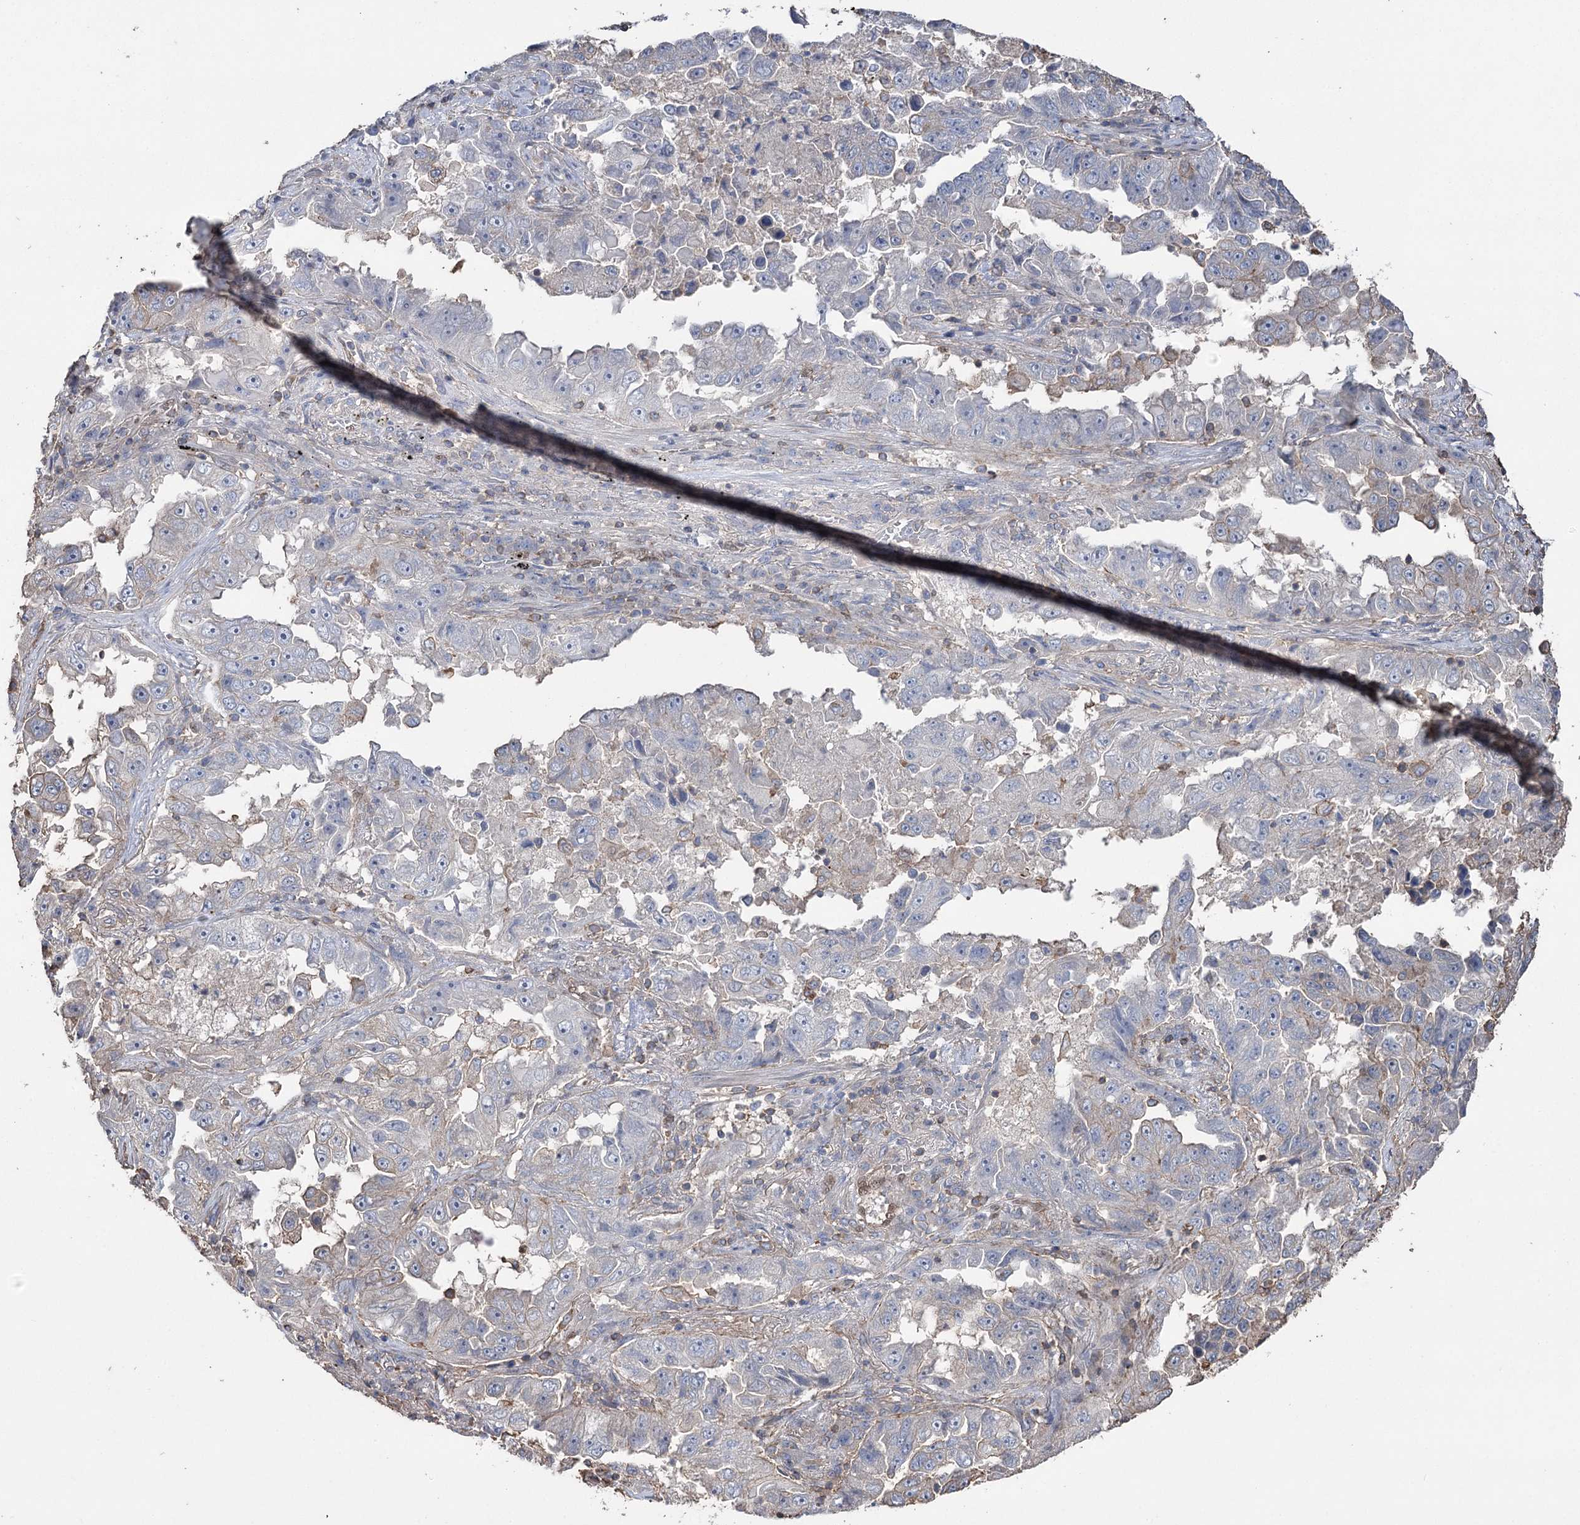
{"staining": {"intensity": "negative", "quantity": "none", "location": "none"}, "tissue": "lung cancer", "cell_type": "Tumor cells", "image_type": "cancer", "snomed": [{"axis": "morphology", "description": "Adenocarcinoma, NOS"}, {"axis": "topography", "description": "Lung"}], "caption": "Immunohistochemistry micrograph of lung adenocarcinoma stained for a protein (brown), which displays no expression in tumor cells.", "gene": "FAM13B", "patient": {"sex": "female", "age": 51}}